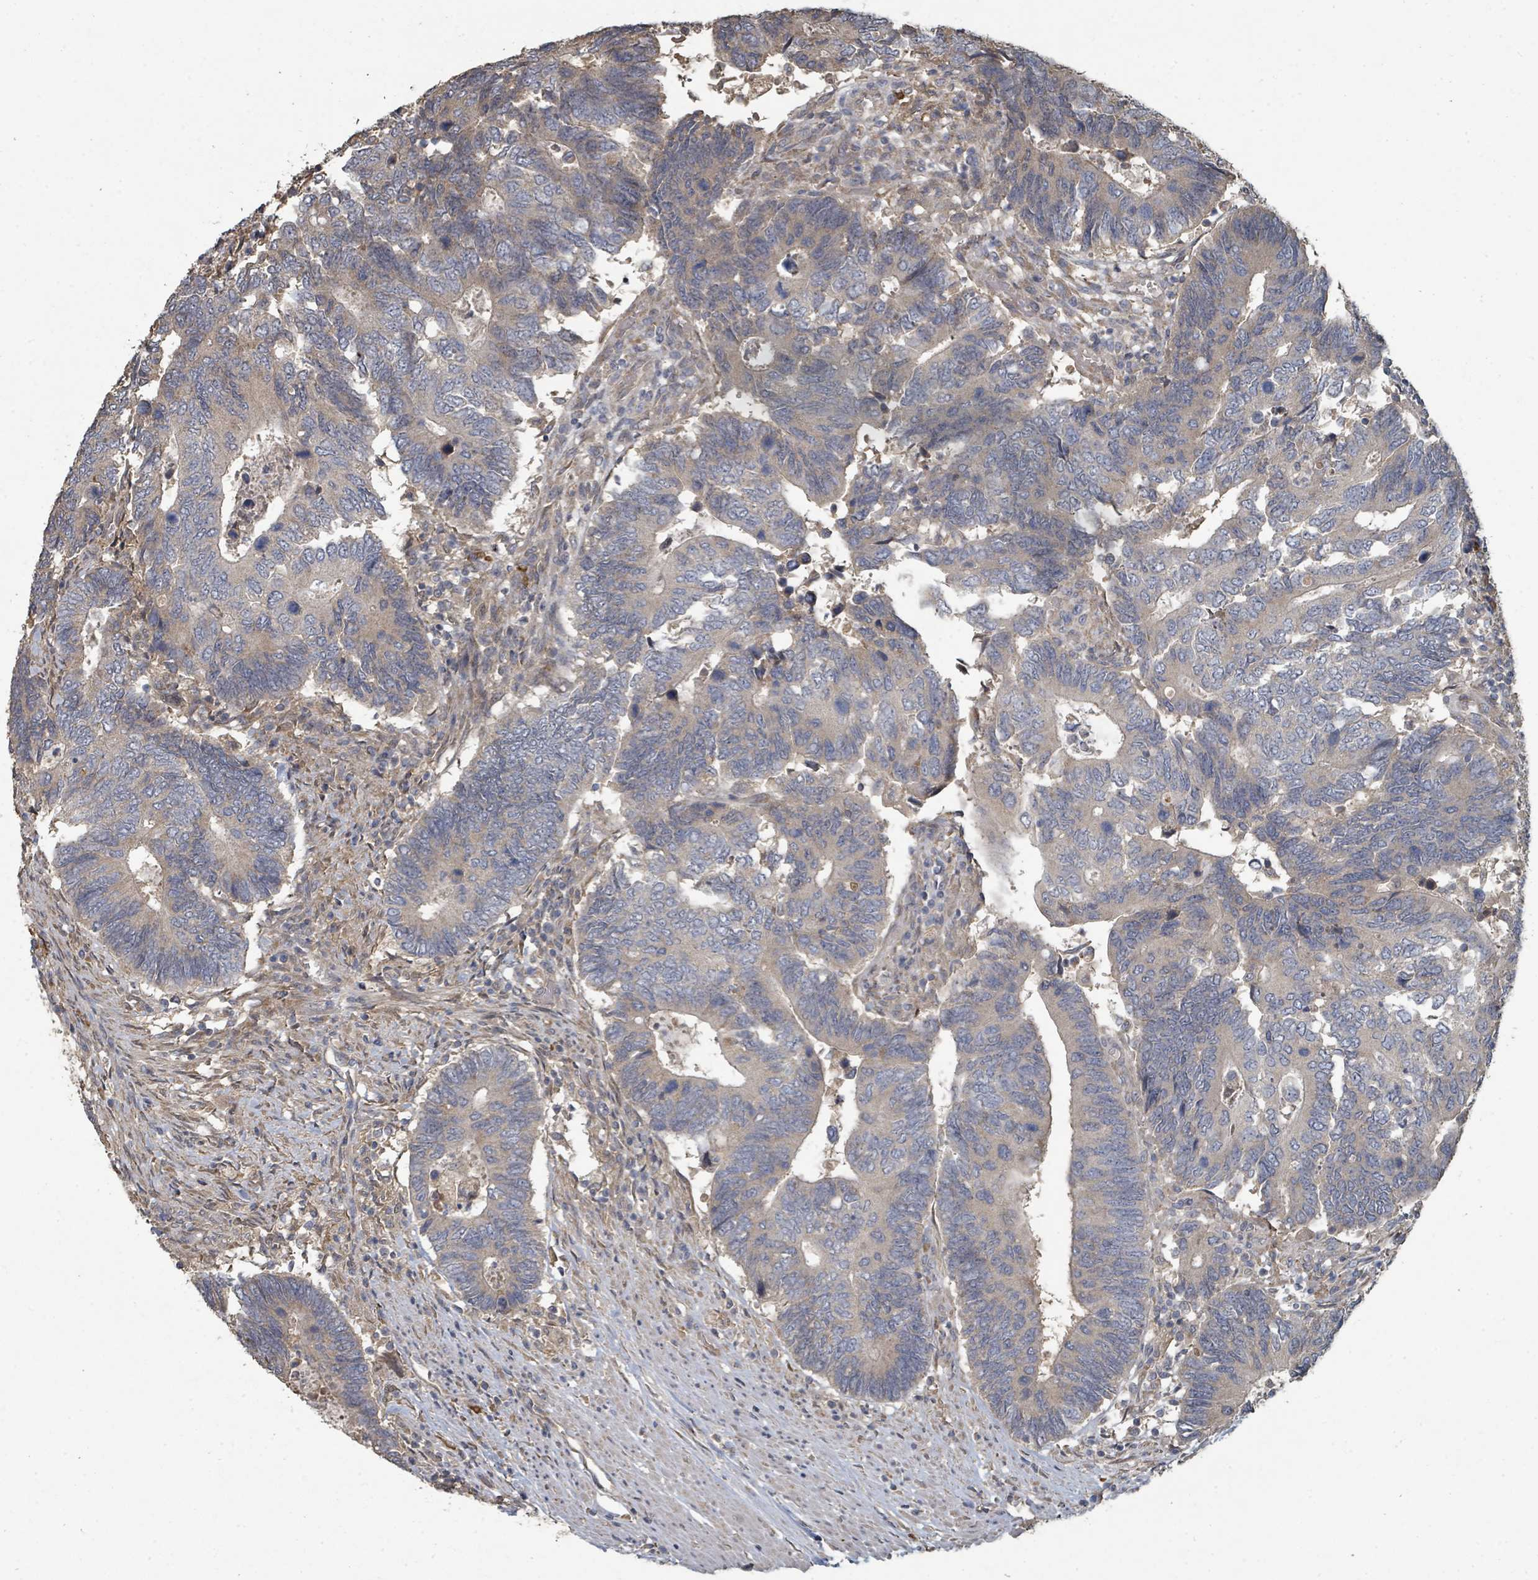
{"staining": {"intensity": "negative", "quantity": "none", "location": "none"}, "tissue": "colorectal cancer", "cell_type": "Tumor cells", "image_type": "cancer", "snomed": [{"axis": "morphology", "description": "Adenocarcinoma, NOS"}, {"axis": "topography", "description": "Colon"}], "caption": "The image demonstrates no staining of tumor cells in adenocarcinoma (colorectal).", "gene": "WDFY1", "patient": {"sex": "male", "age": 87}}